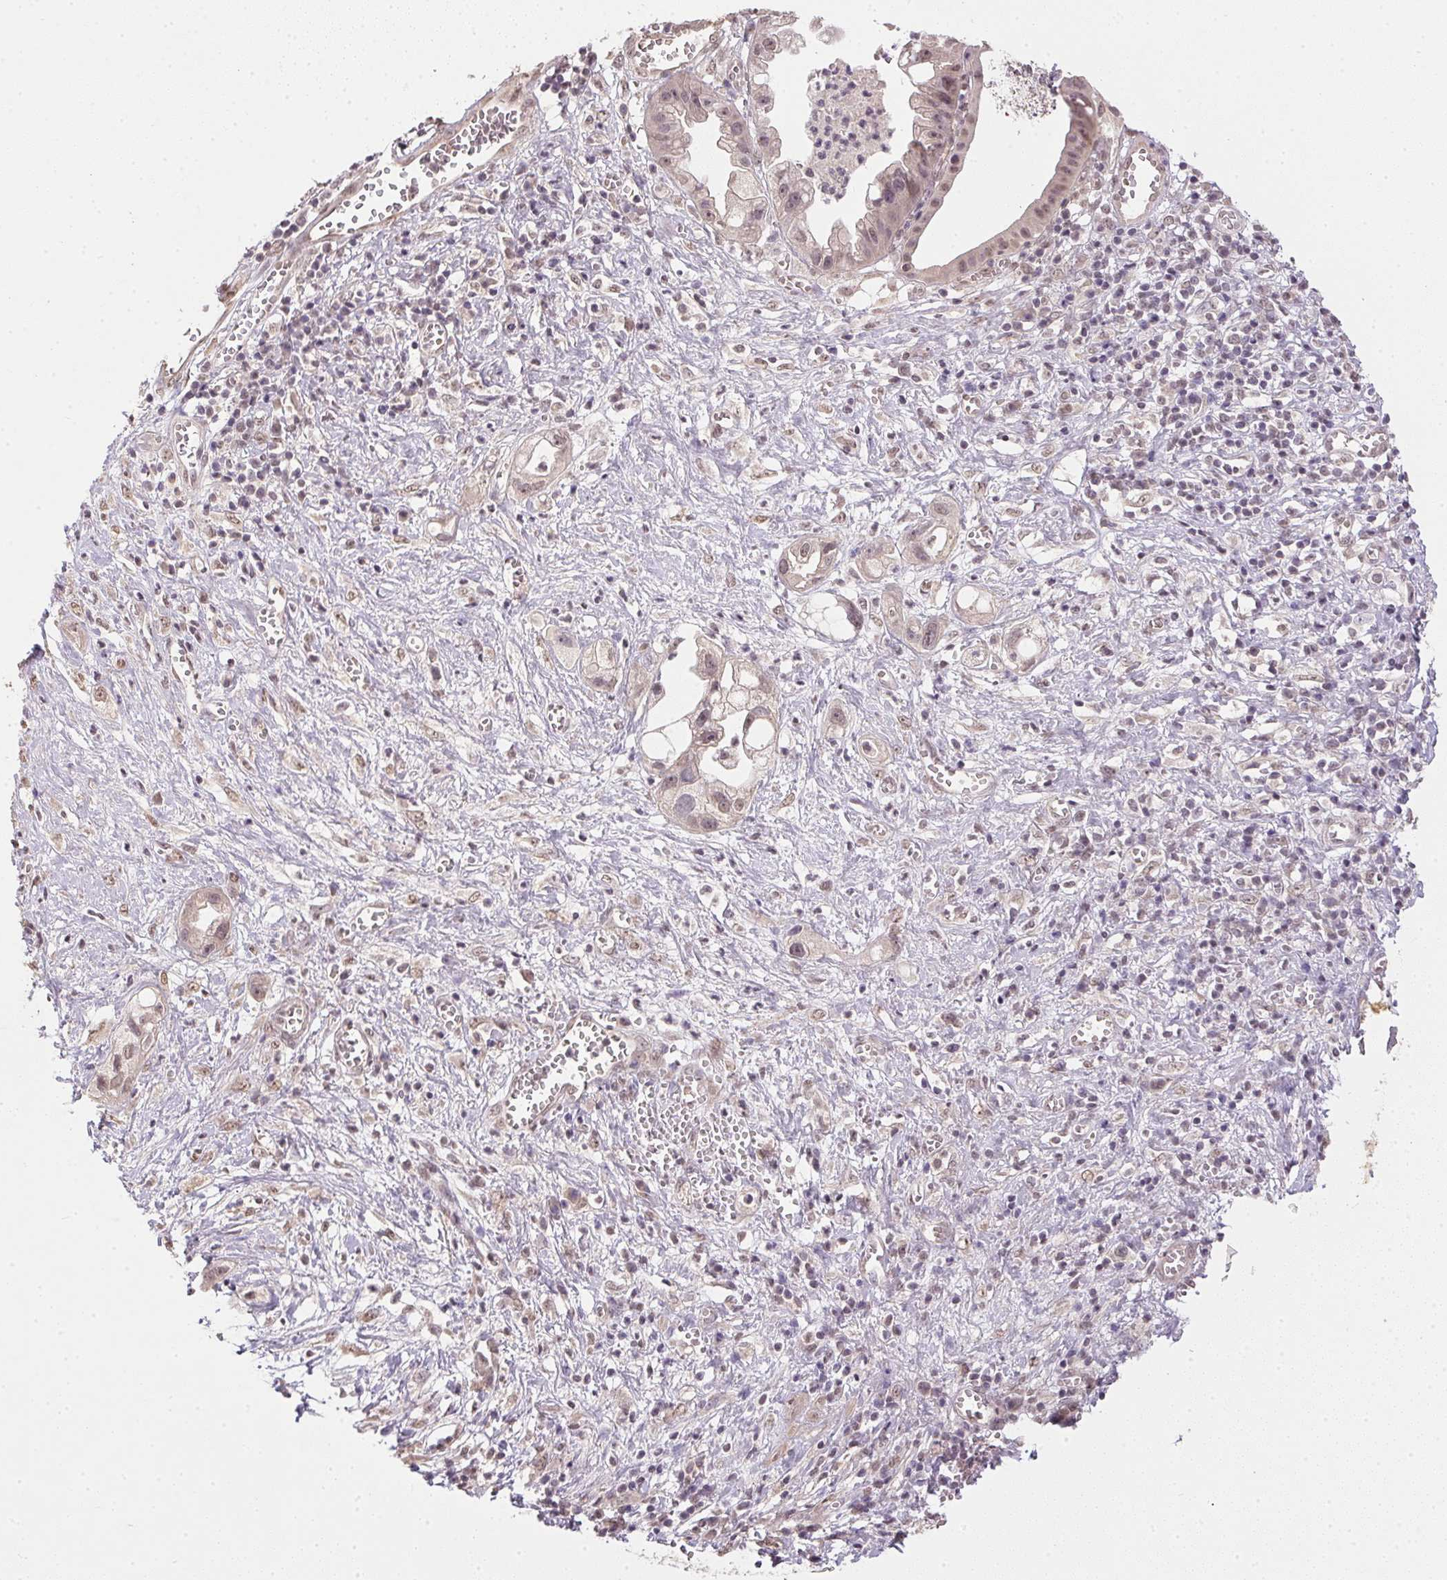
{"staining": {"intensity": "weak", "quantity": ">75%", "location": "cytoplasmic/membranous,nuclear"}, "tissue": "pancreatic cancer", "cell_type": "Tumor cells", "image_type": "cancer", "snomed": [{"axis": "morphology", "description": "Adenocarcinoma, NOS"}, {"axis": "topography", "description": "Pancreas"}], "caption": "An image of adenocarcinoma (pancreatic) stained for a protein reveals weak cytoplasmic/membranous and nuclear brown staining in tumor cells. The protein is shown in brown color, while the nuclei are stained blue.", "gene": "PPP4R4", "patient": {"sex": "female", "age": 73}}